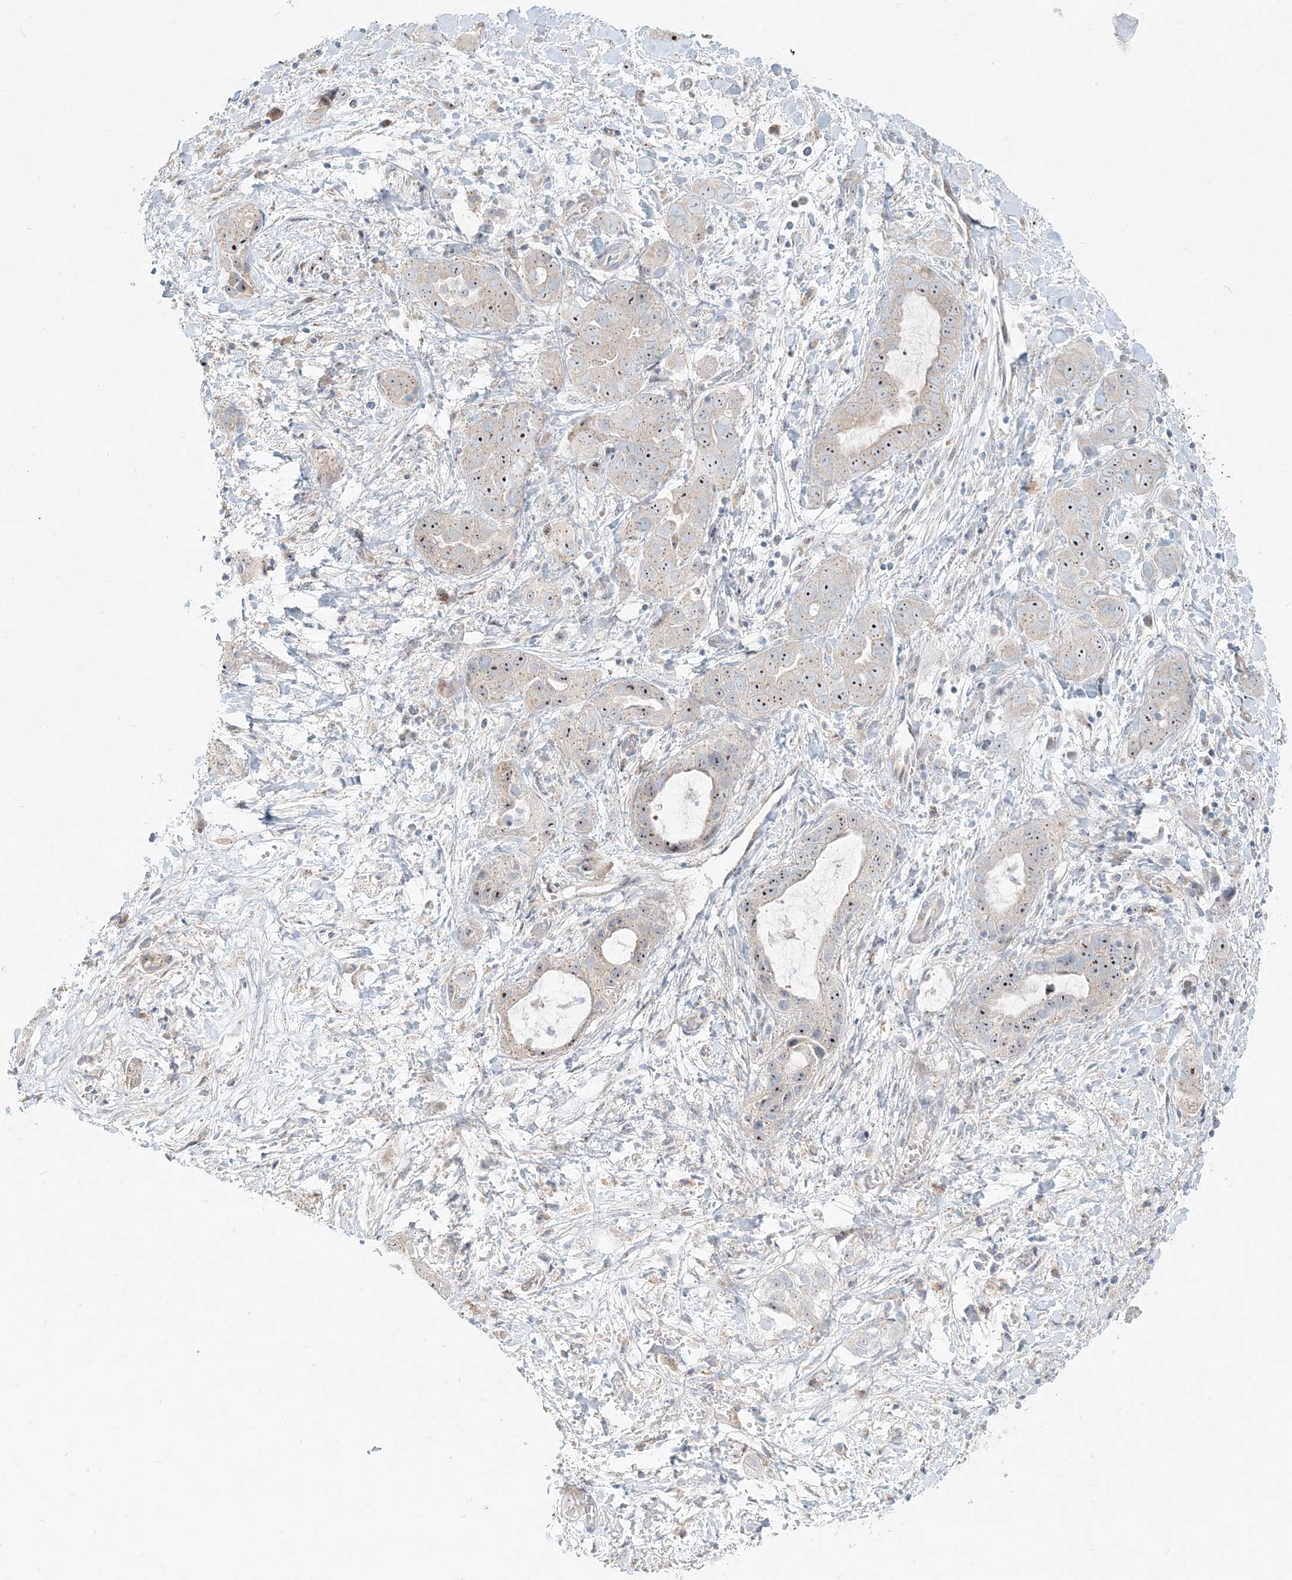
{"staining": {"intensity": "moderate", "quantity": ">75%", "location": "nuclear"}, "tissue": "liver cancer", "cell_type": "Tumor cells", "image_type": "cancer", "snomed": [{"axis": "morphology", "description": "Cholangiocarcinoma"}, {"axis": "topography", "description": "Liver"}], "caption": "IHC micrograph of neoplastic tissue: liver cholangiocarcinoma stained using immunohistochemistry (IHC) shows medium levels of moderate protein expression localized specifically in the nuclear of tumor cells, appearing as a nuclear brown color.", "gene": "CXXC5", "patient": {"sex": "female", "age": 52}}